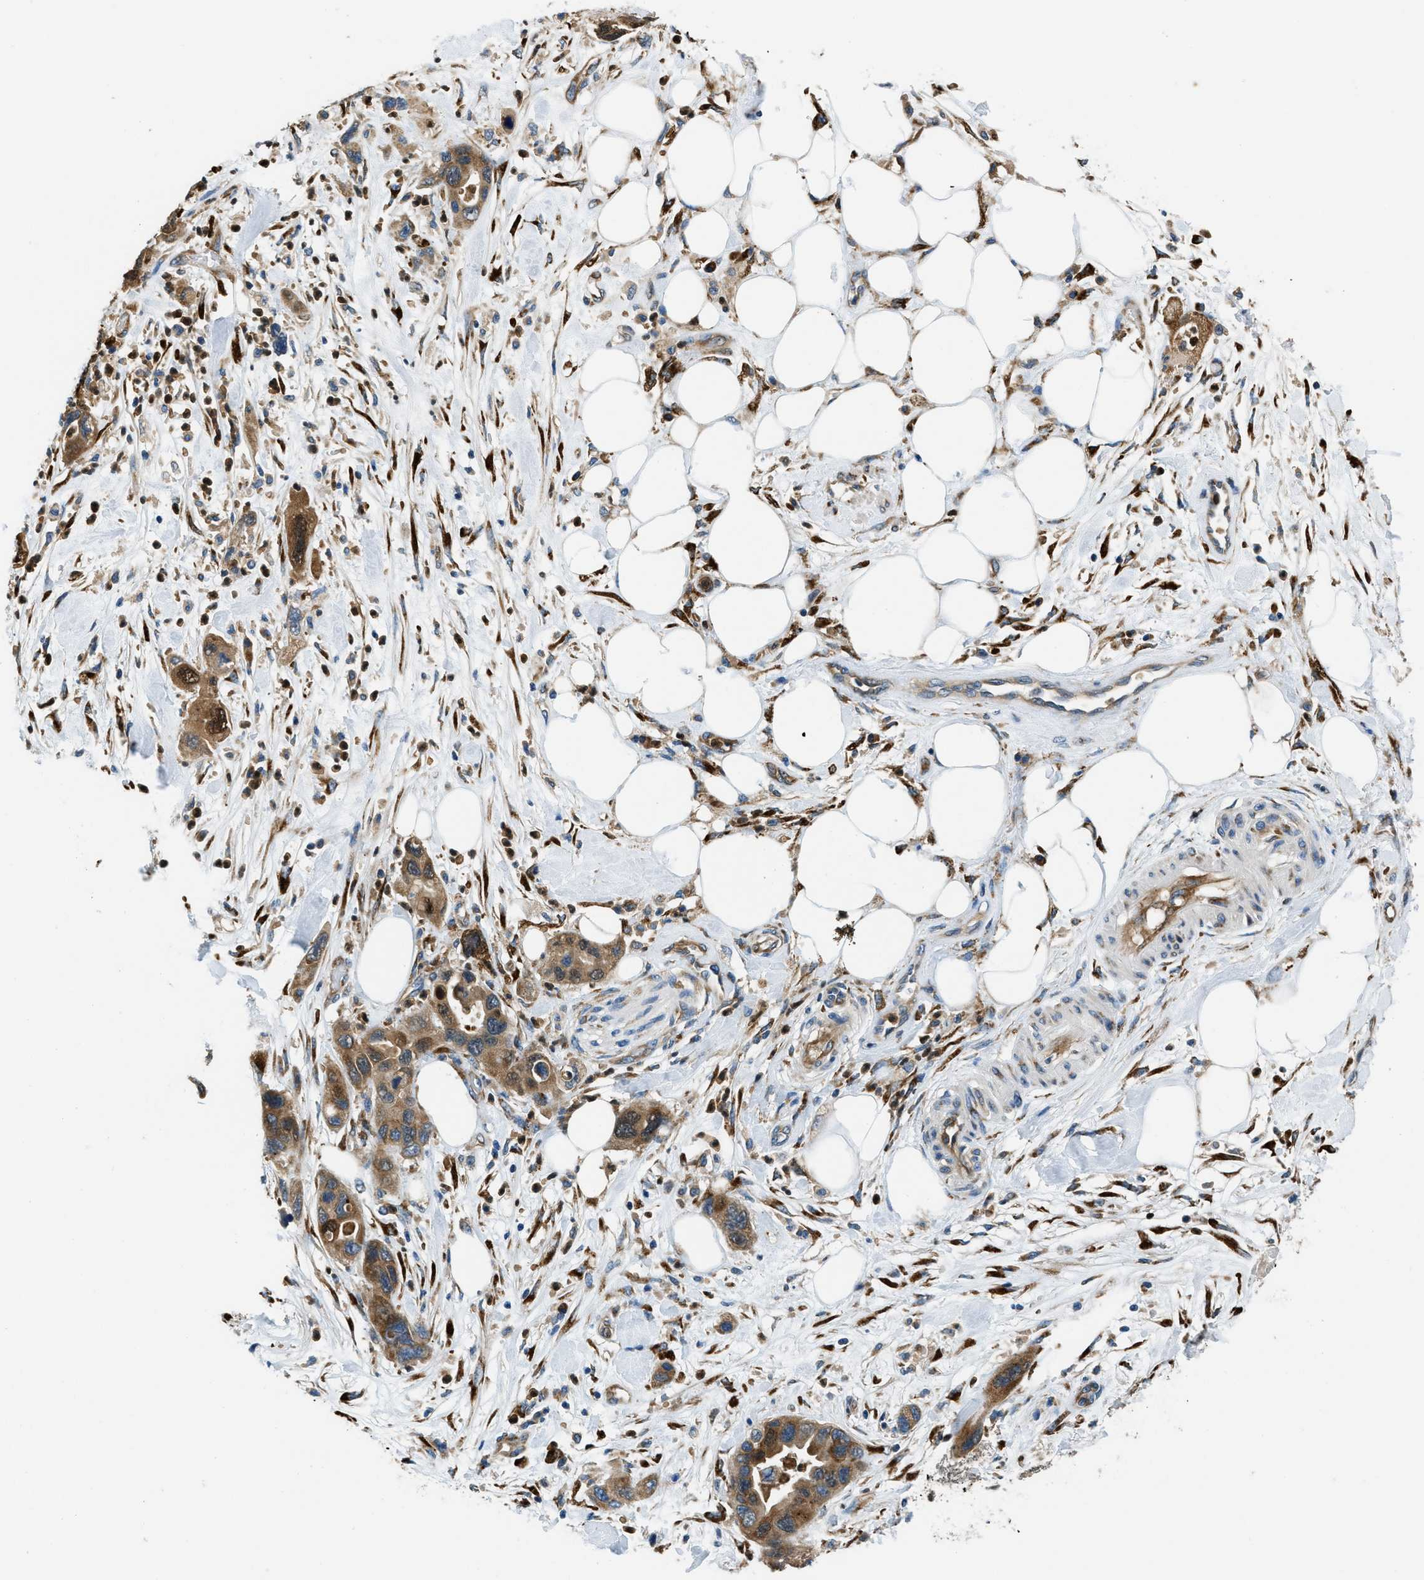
{"staining": {"intensity": "moderate", "quantity": ">75%", "location": "cytoplasmic/membranous,nuclear"}, "tissue": "pancreatic cancer", "cell_type": "Tumor cells", "image_type": "cancer", "snomed": [{"axis": "morphology", "description": "Normal tissue, NOS"}, {"axis": "morphology", "description": "Adenocarcinoma, NOS"}, {"axis": "topography", "description": "Pancreas"}], "caption": "IHC image of human pancreatic adenocarcinoma stained for a protein (brown), which demonstrates medium levels of moderate cytoplasmic/membranous and nuclear expression in about >75% of tumor cells.", "gene": "GIMAP8", "patient": {"sex": "female", "age": 71}}